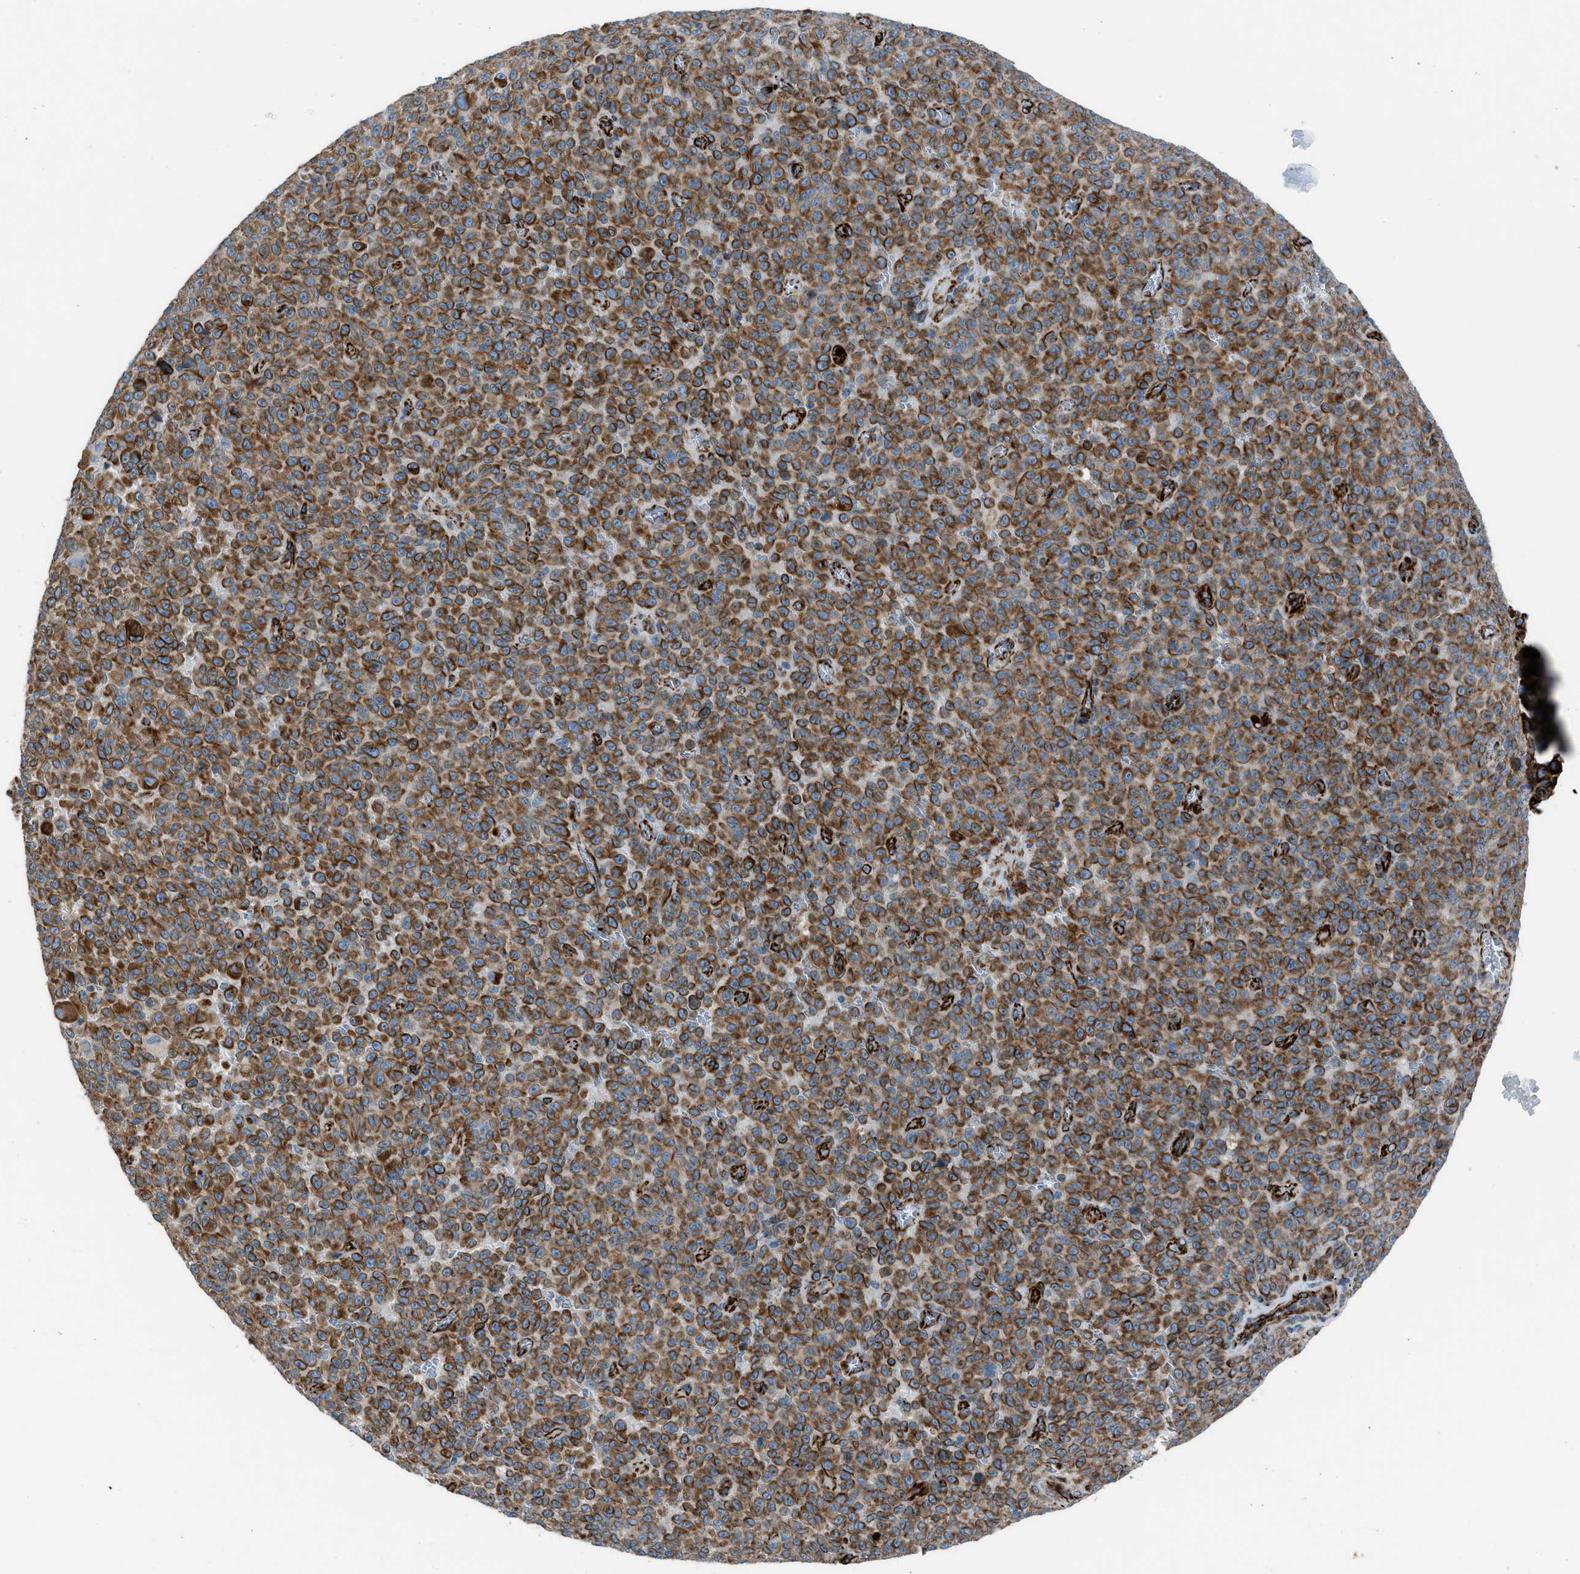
{"staining": {"intensity": "strong", "quantity": ">75%", "location": "cytoplasmic/membranous"}, "tissue": "melanoma", "cell_type": "Tumor cells", "image_type": "cancer", "snomed": [{"axis": "morphology", "description": "Malignant melanoma, NOS"}, {"axis": "topography", "description": "Skin"}], "caption": "Immunohistochemistry (IHC) (DAB (3,3'-diaminobenzidine)) staining of human malignant melanoma shows strong cytoplasmic/membranous protein staining in about >75% of tumor cells.", "gene": "CABP7", "patient": {"sex": "female", "age": 82}}